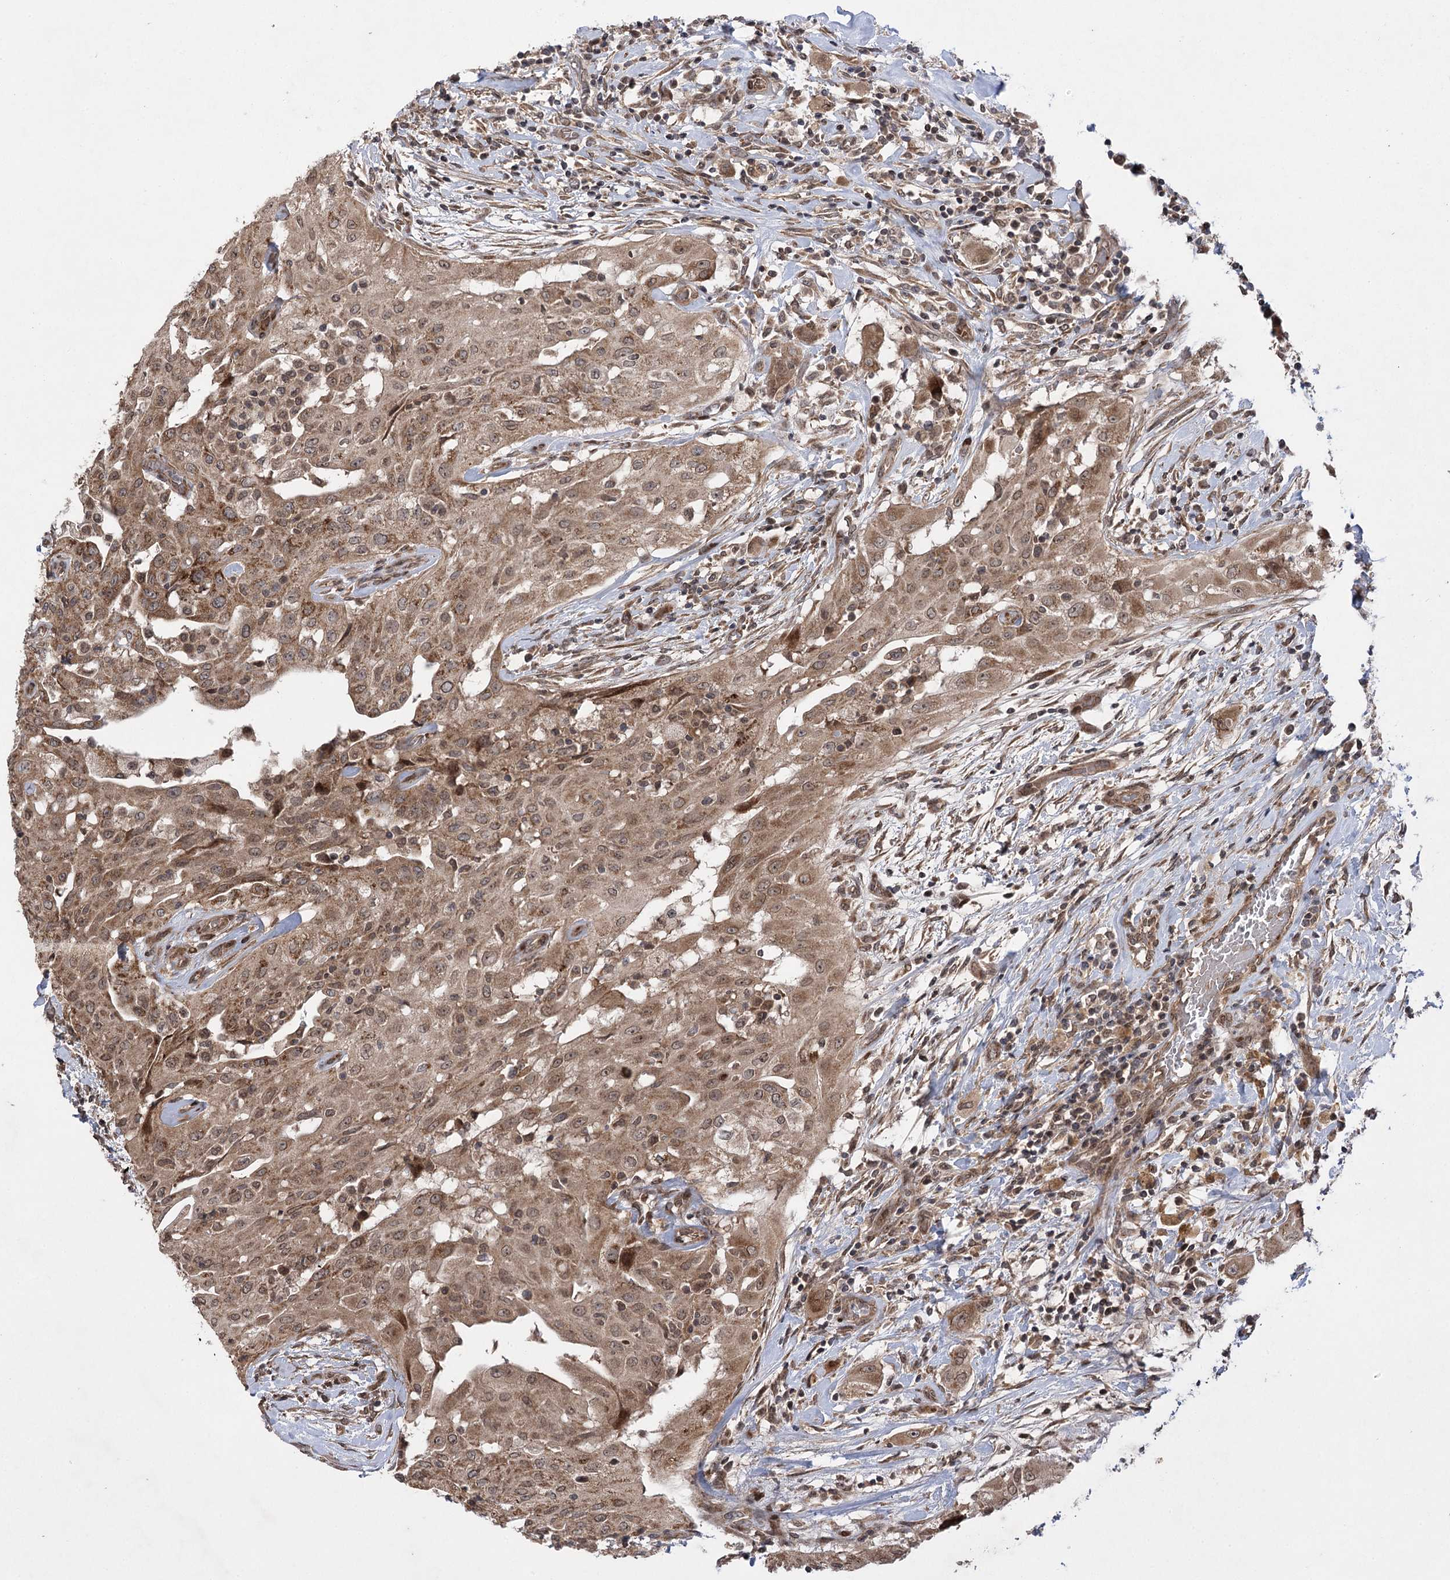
{"staining": {"intensity": "moderate", "quantity": ">75%", "location": "cytoplasmic/membranous,nuclear"}, "tissue": "thyroid cancer", "cell_type": "Tumor cells", "image_type": "cancer", "snomed": [{"axis": "morphology", "description": "Papillary adenocarcinoma, NOS"}, {"axis": "topography", "description": "Thyroid gland"}], "caption": "Protein expression analysis of thyroid papillary adenocarcinoma demonstrates moderate cytoplasmic/membranous and nuclear positivity in about >75% of tumor cells. (DAB IHC with brightfield microscopy, high magnification).", "gene": "TENM2", "patient": {"sex": "female", "age": 59}}